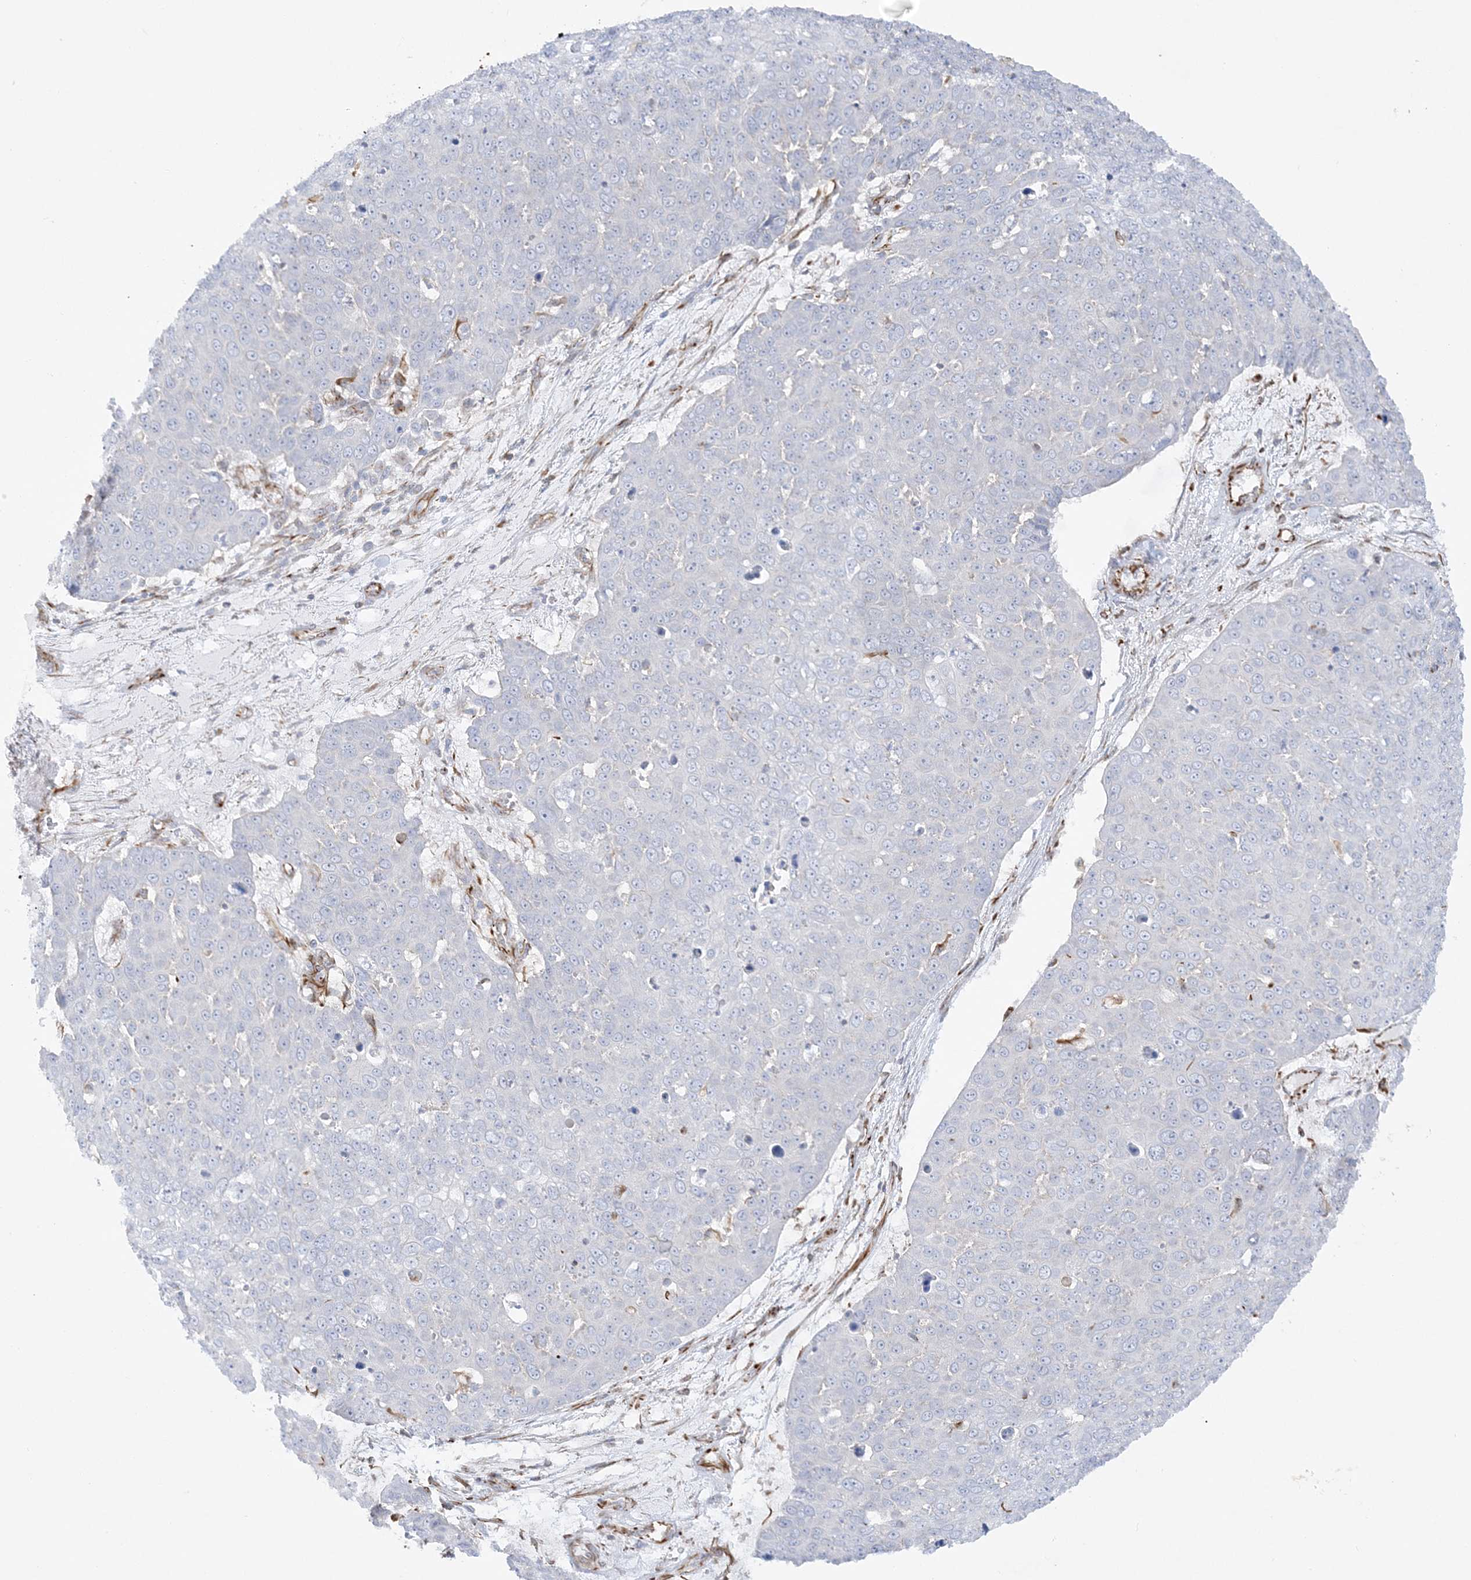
{"staining": {"intensity": "negative", "quantity": "none", "location": "none"}, "tissue": "skin cancer", "cell_type": "Tumor cells", "image_type": "cancer", "snomed": [{"axis": "morphology", "description": "Squamous cell carcinoma, NOS"}, {"axis": "topography", "description": "Skin"}], "caption": "Immunohistochemistry micrograph of neoplastic tissue: human squamous cell carcinoma (skin) stained with DAB shows no significant protein positivity in tumor cells. (DAB (3,3'-diaminobenzidine) IHC, high magnification).", "gene": "SCLT1", "patient": {"sex": "male", "age": 71}}